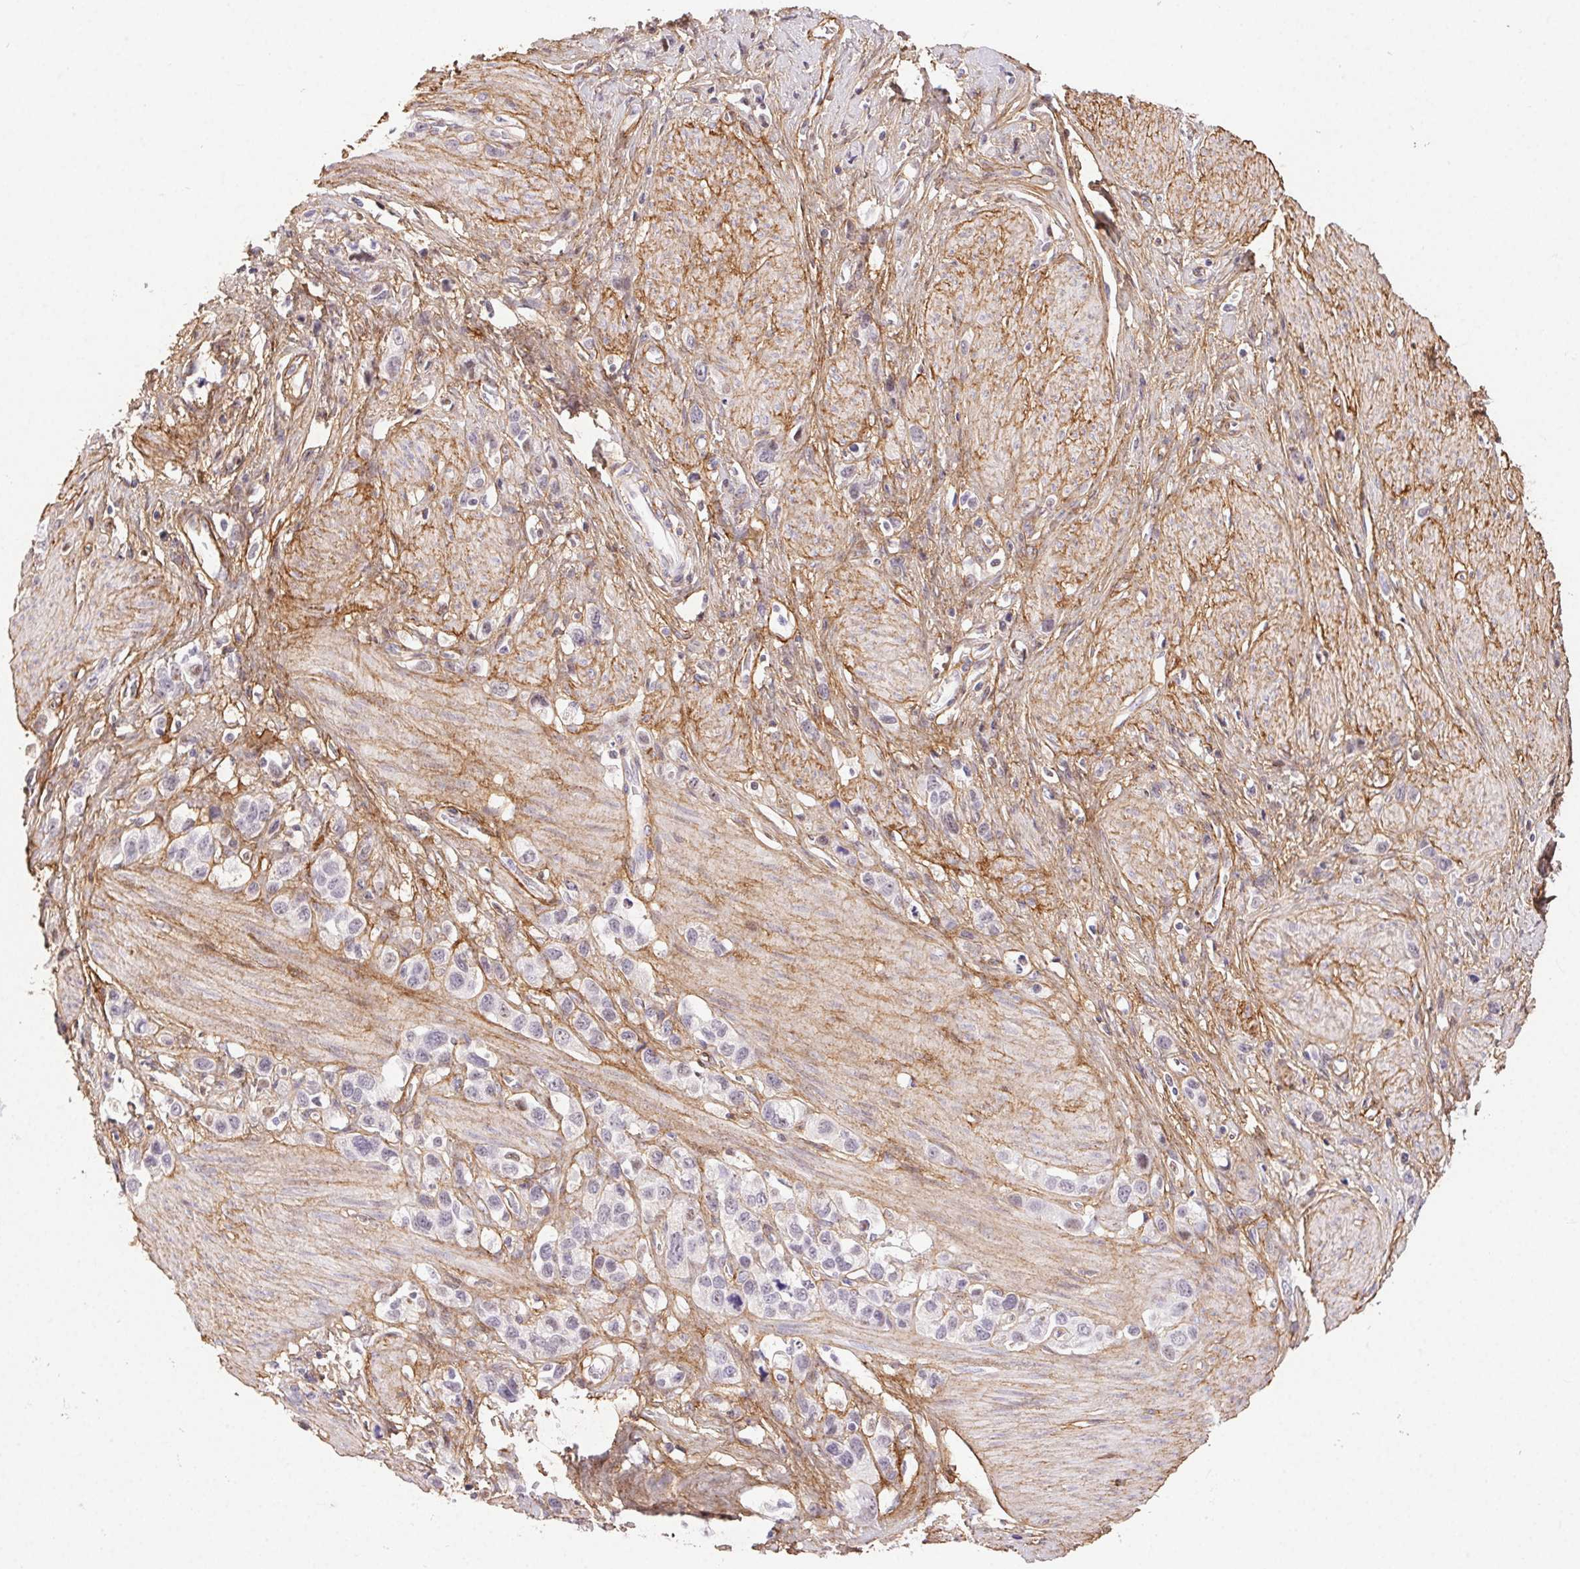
{"staining": {"intensity": "negative", "quantity": "none", "location": "none"}, "tissue": "stomach cancer", "cell_type": "Tumor cells", "image_type": "cancer", "snomed": [{"axis": "morphology", "description": "Adenocarcinoma, NOS"}, {"axis": "topography", "description": "Stomach"}], "caption": "Image shows no significant protein staining in tumor cells of stomach adenocarcinoma. (DAB (3,3'-diaminobenzidine) immunohistochemistry, high magnification).", "gene": "PDZD2", "patient": {"sex": "female", "age": 65}}